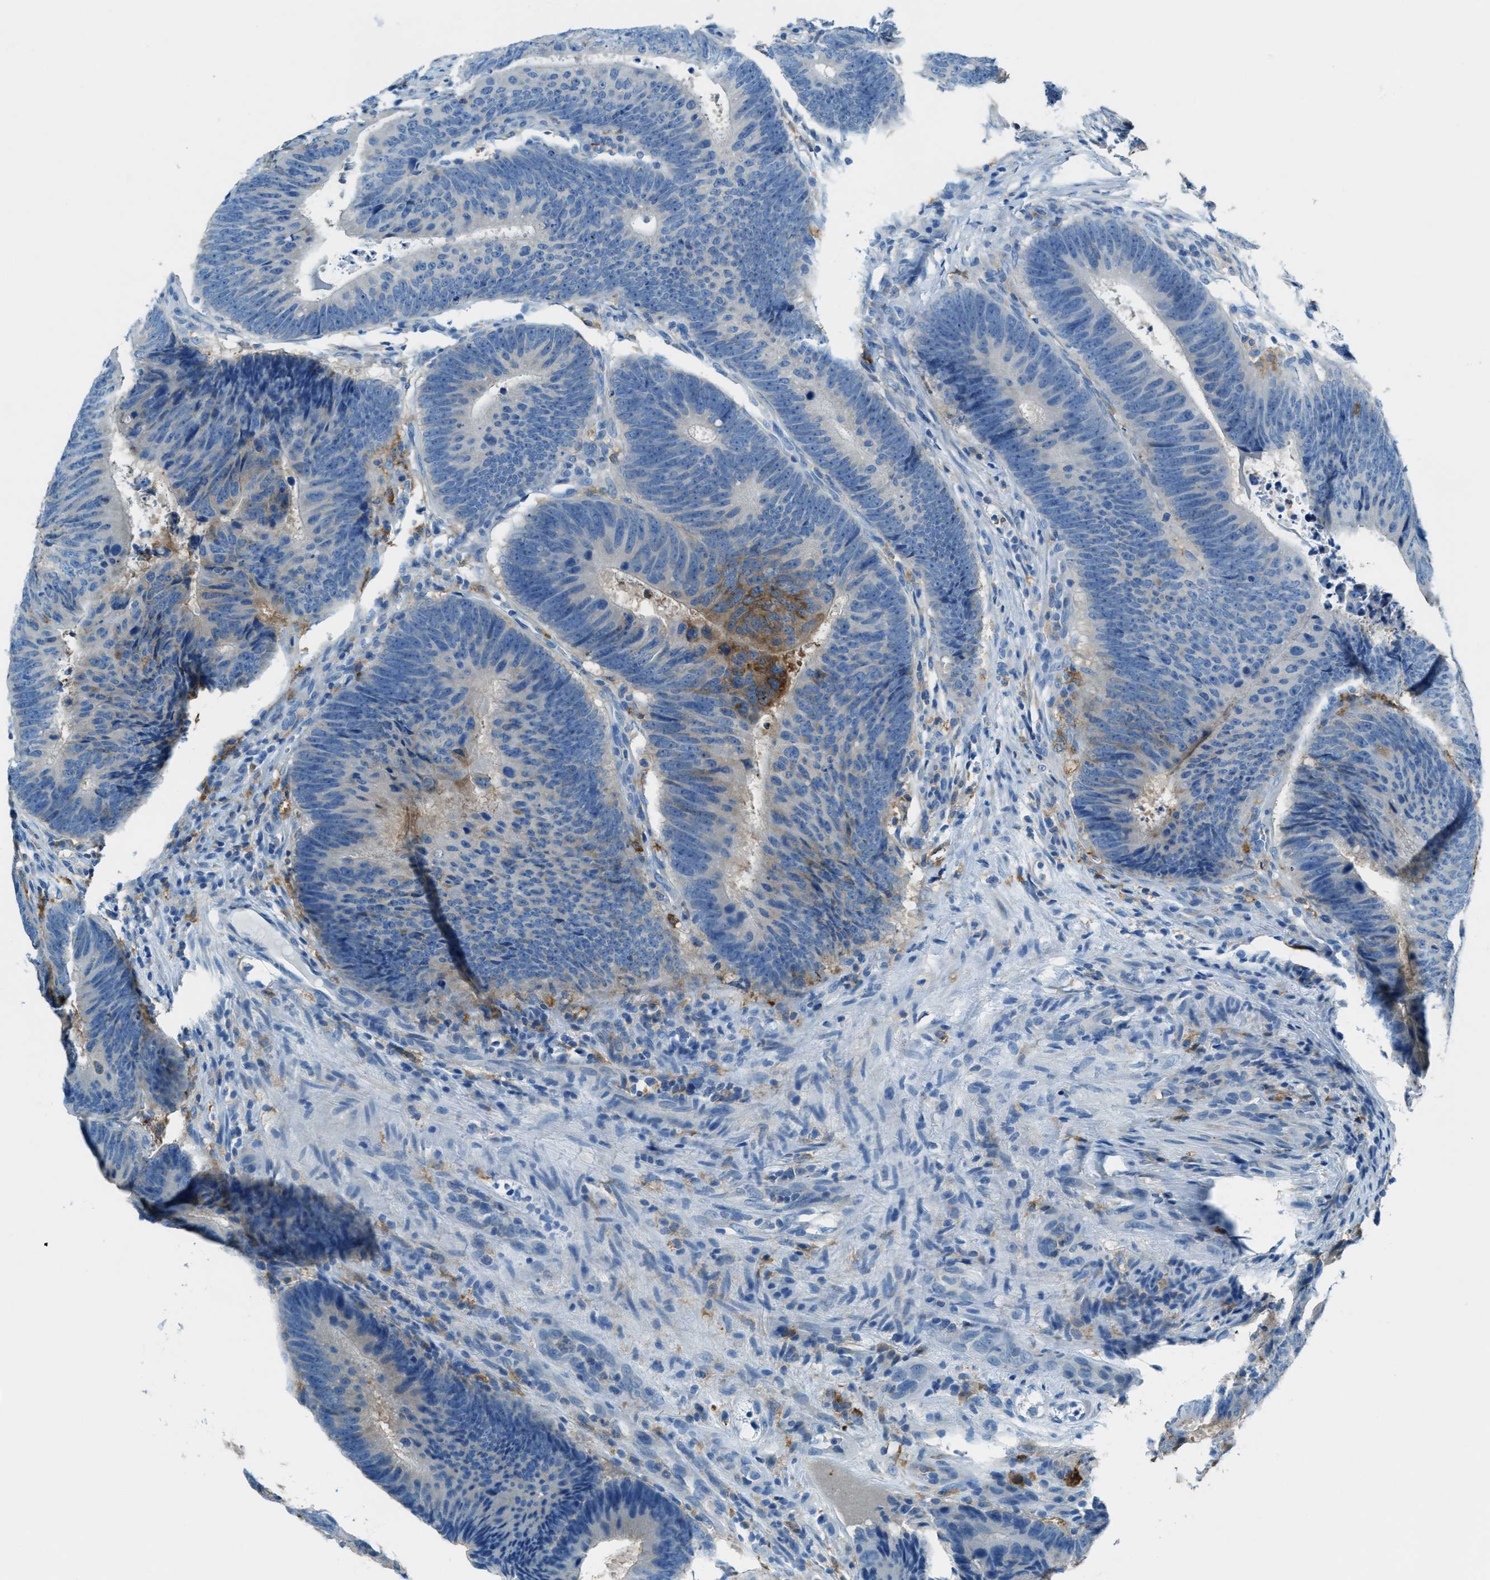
{"staining": {"intensity": "moderate", "quantity": "<25%", "location": "cytoplasmic/membranous"}, "tissue": "colorectal cancer", "cell_type": "Tumor cells", "image_type": "cancer", "snomed": [{"axis": "morphology", "description": "Adenocarcinoma, NOS"}, {"axis": "topography", "description": "Colon"}], "caption": "Adenocarcinoma (colorectal) stained for a protein reveals moderate cytoplasmic/membranous positivity in tumor cells.", "gene": "MATCAP2", "patient": {"sex": "male", "age": 56}}